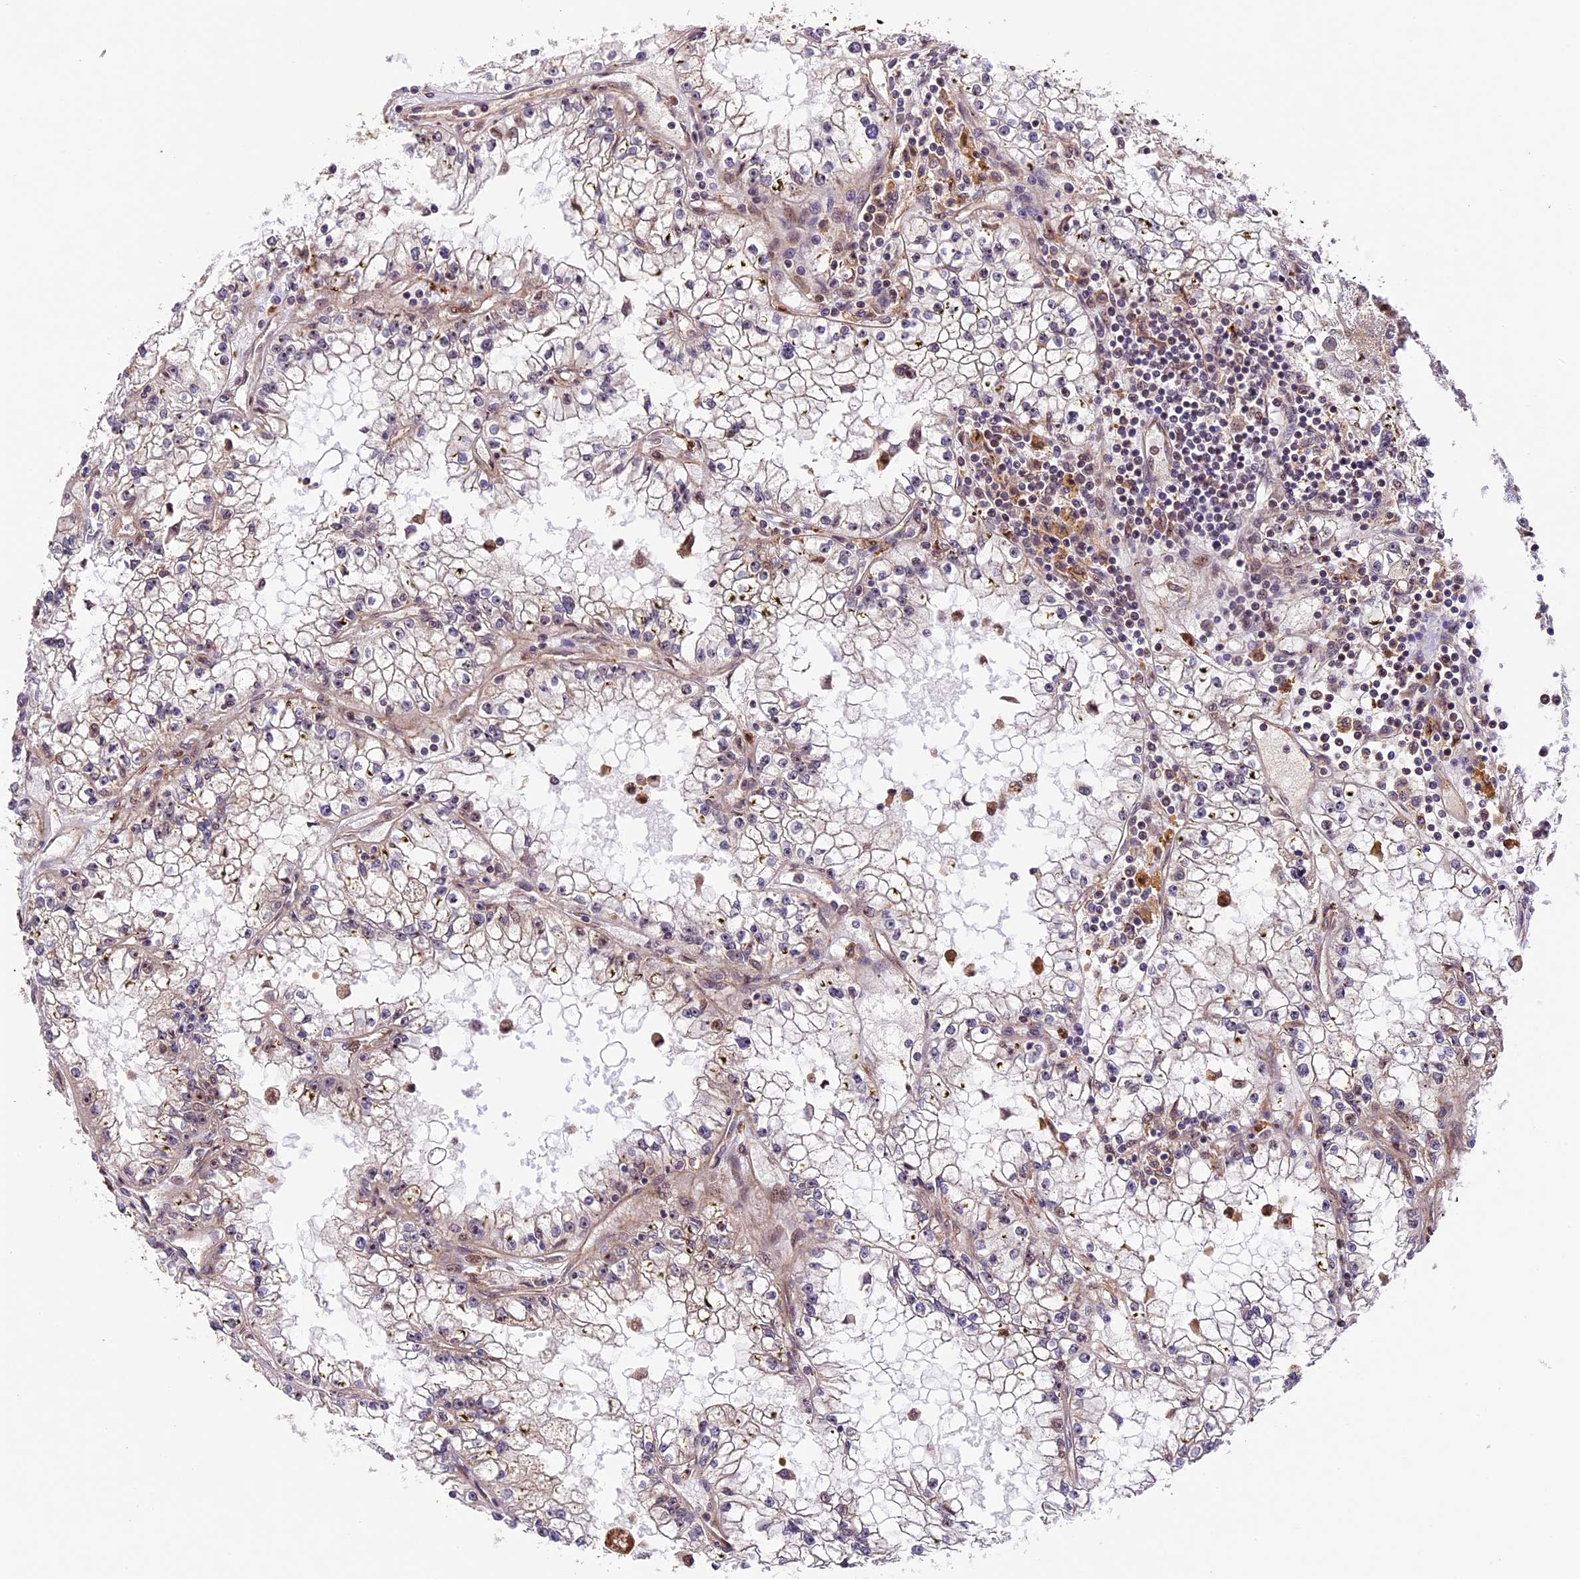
{"staining": {"intensity": "weak", "quantity": "<25%", "location": "nuclear"}, "tissue": "renal cancer", "cell_type": "Tumor cells", "image_type": "cancer", "snomed": [{"axis": "morphology", "description": "Adenocarcinoma, NOS"}, {"axis": "topography", "description": "Kidney"}], "caption": "A histopathology image of human adenocarcinoma (renal) is negative for staining in tumor cells.", "gene": "DHX38", "patient": {"sex": "male", "age": 56}}